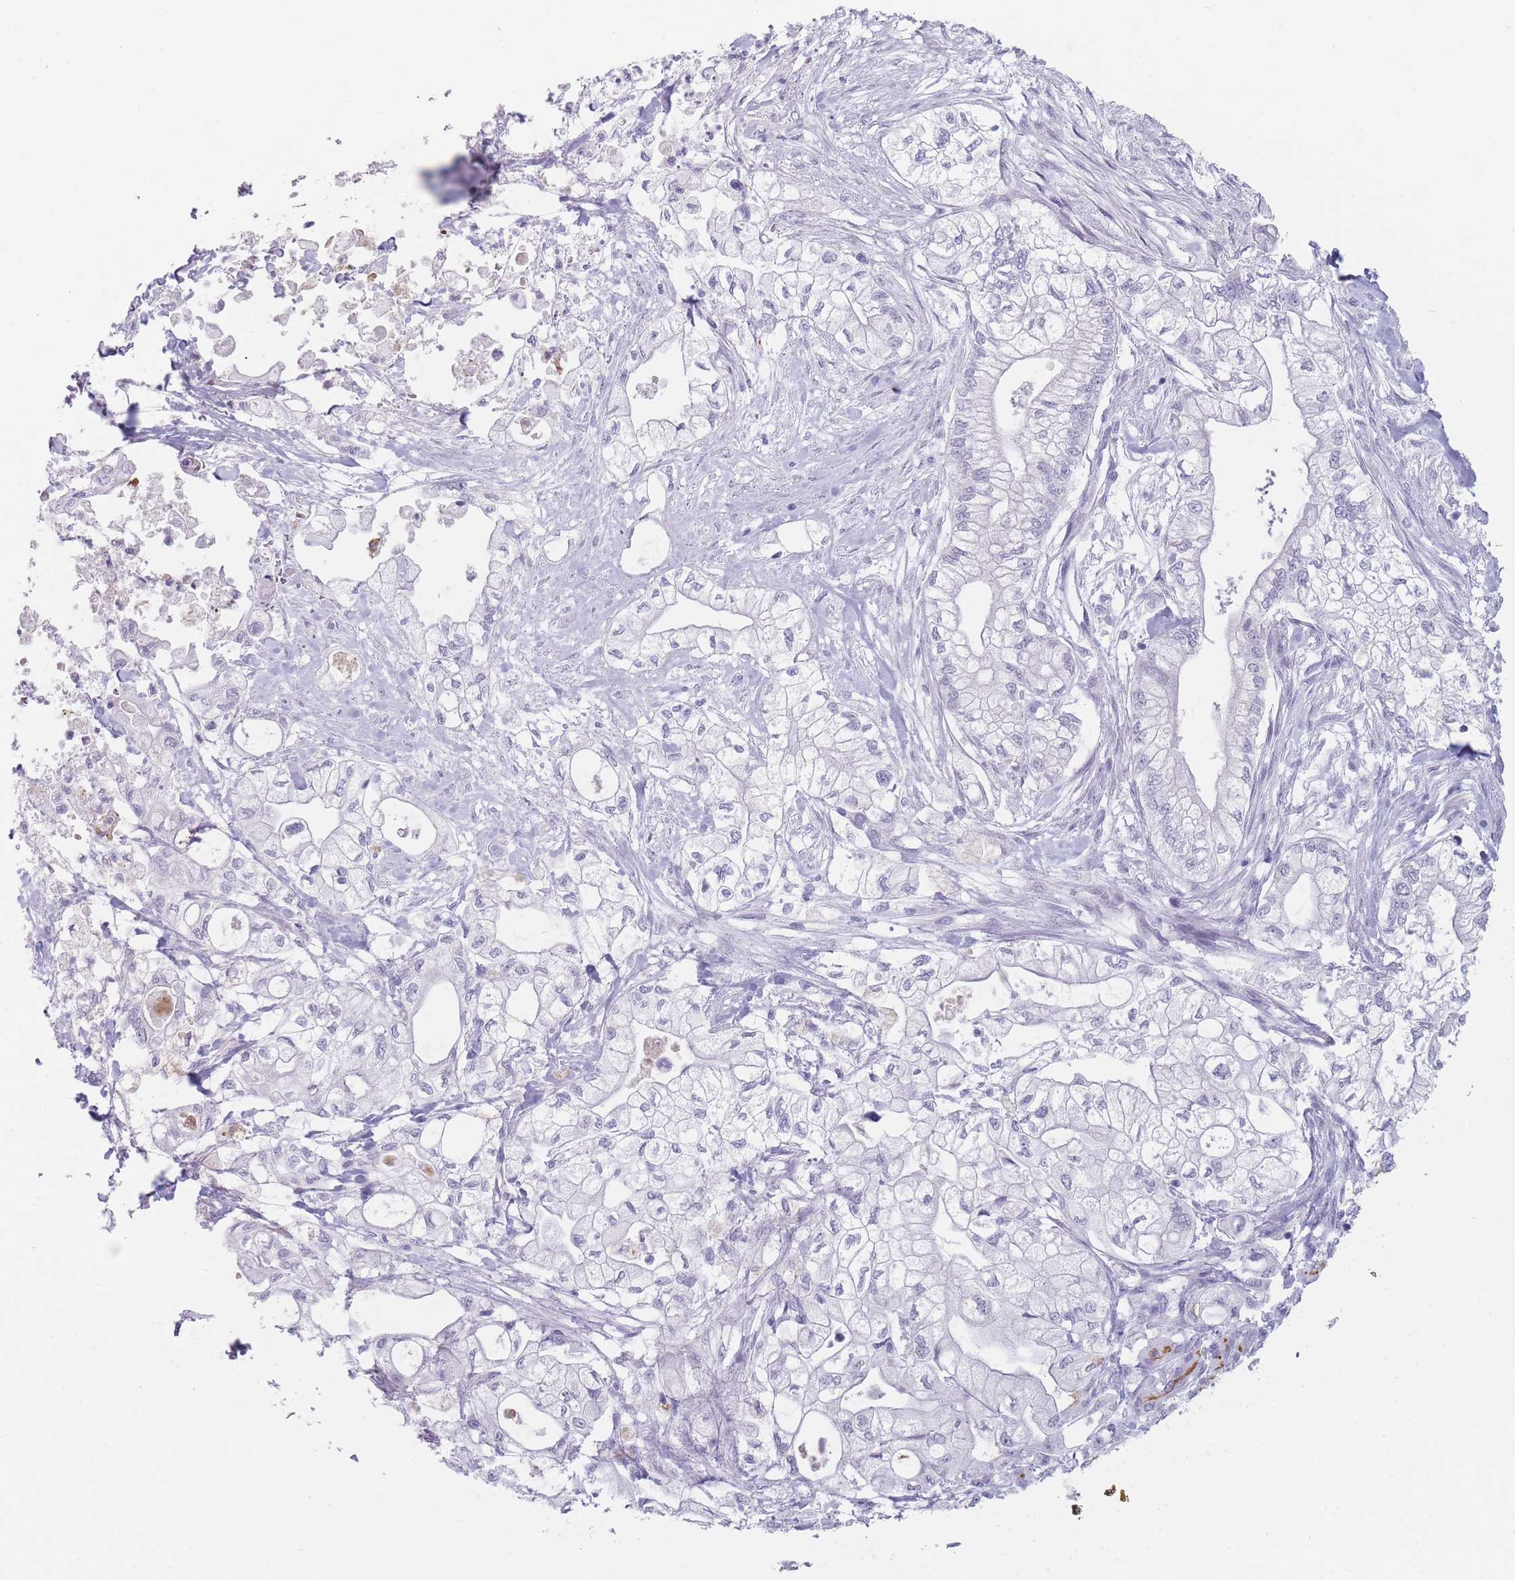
{"staining": {"intensity": "negative", "quantity": "none", "location": "none"}, "tissue": "pancreatic cancer", "cell_type": "Tumor cells", "image_type": "cancer", "snomed": [{"axis": "morphology", "description": "Adenocarcinoma, NOS"}, {"axis": "topography", "description": "Pancreas"}], "caption": "Immunohistochemical staining of pancreatic adenocarcinoma displays no significant staining in tumor cells.", "gene": "IFNA6", "patient": {"sex": "male", "age": 79}}